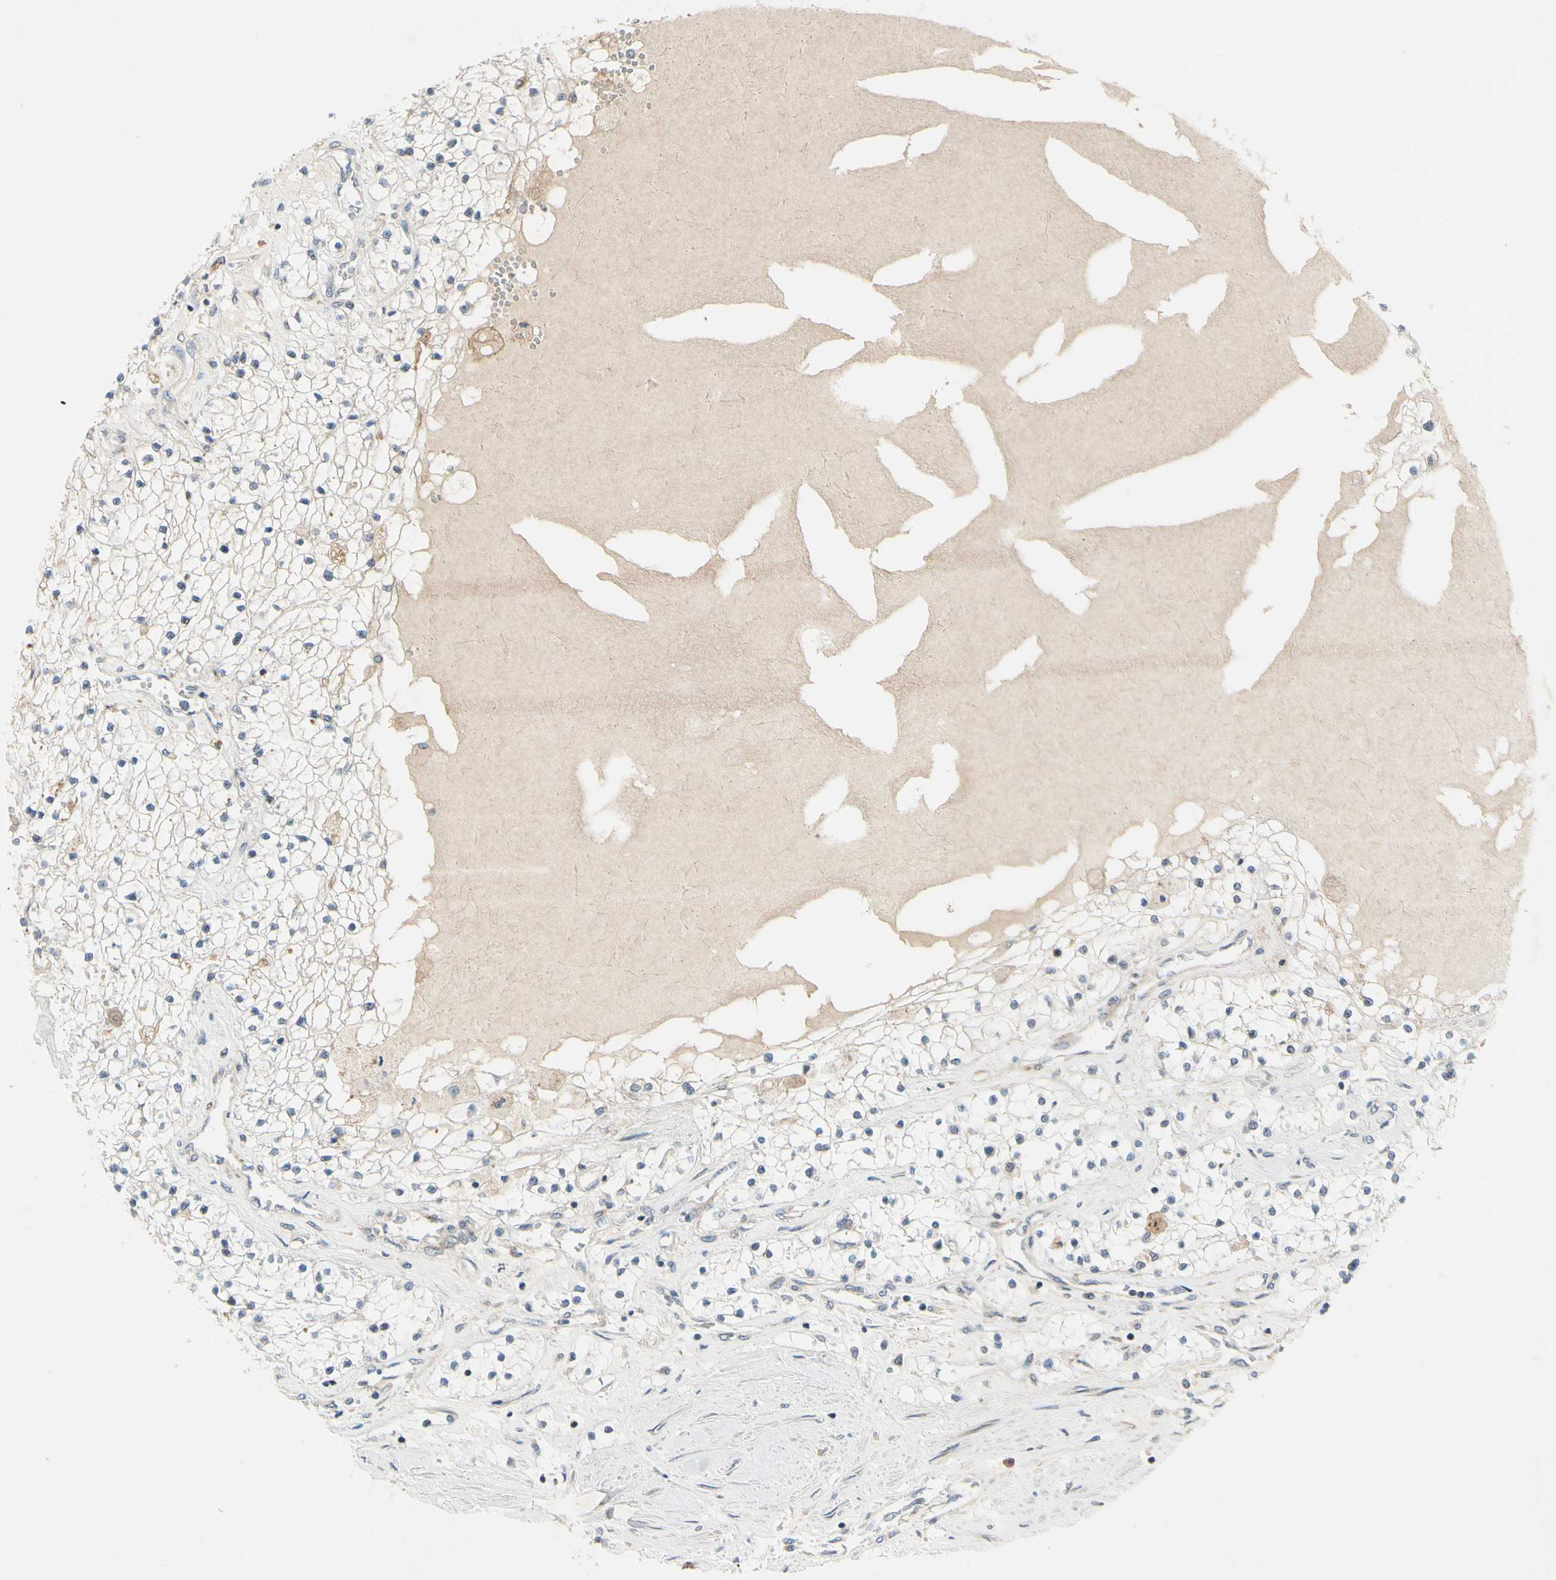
{"staining": {"intensity": "negative", "quantity": "none", "location": "none"}, "tissue": "renal cancer", "cell_type": "Tumor cells", "image_type": "cancer", "snomed": [{"axis": "morphology", "description": "Adenocarcinoma, NOS"}, {"axis": "topography", "description": "Kidney"}], "caption": "High magnification brightfield microscopy of renal adenocarcinoma stained with DAB (brown) and counterstained with hematoxylin (blue): tumor cells show no significant expression.", "gene": "RPS6KB2", "patient": {"sex": "male", "age": 68}}